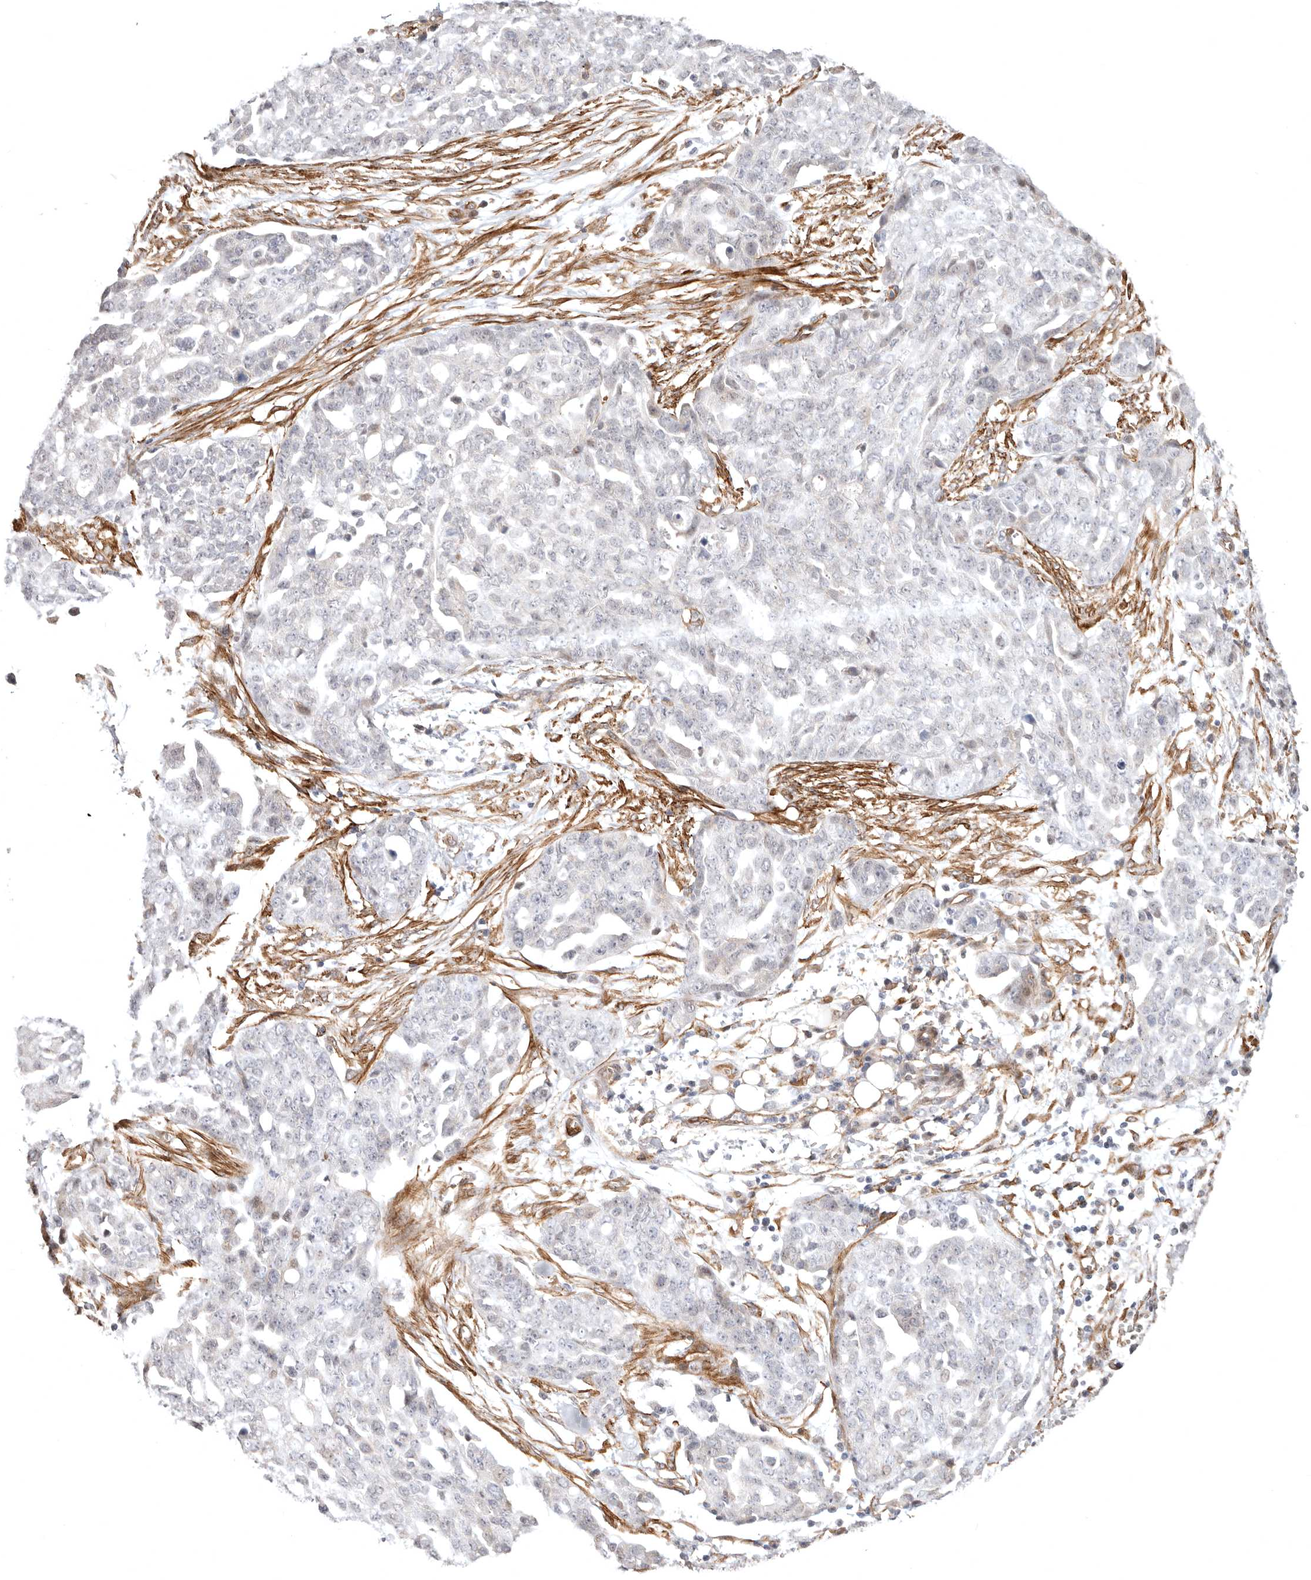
{"staining": {"intensity": "negative", "quantity": "none", "location": "none"}, "tissue": "ovarian cancer", "cell_type": "Tumor cells", "image_type": "cancer", "snomed": [{"axis": "morphology", "description": "Cystadenocarcinoma, serous, NOS"}, {"axis": "topography", "description": "Soft tissue"}, {"axis": "topography", "description": "Ovary"}], "caption": "DAB (3,3'-diaminobenzidine) immunohistochemical staining of serous cystadenocarcinoma (ovarian) exhibits no significant positivity in tumor cells. (DAB (3,3'-diaminobenzidine) immunohistochemistry, high magnification).", "gene": "SZT2", "patient": {"sex": "female", "age": 57}}